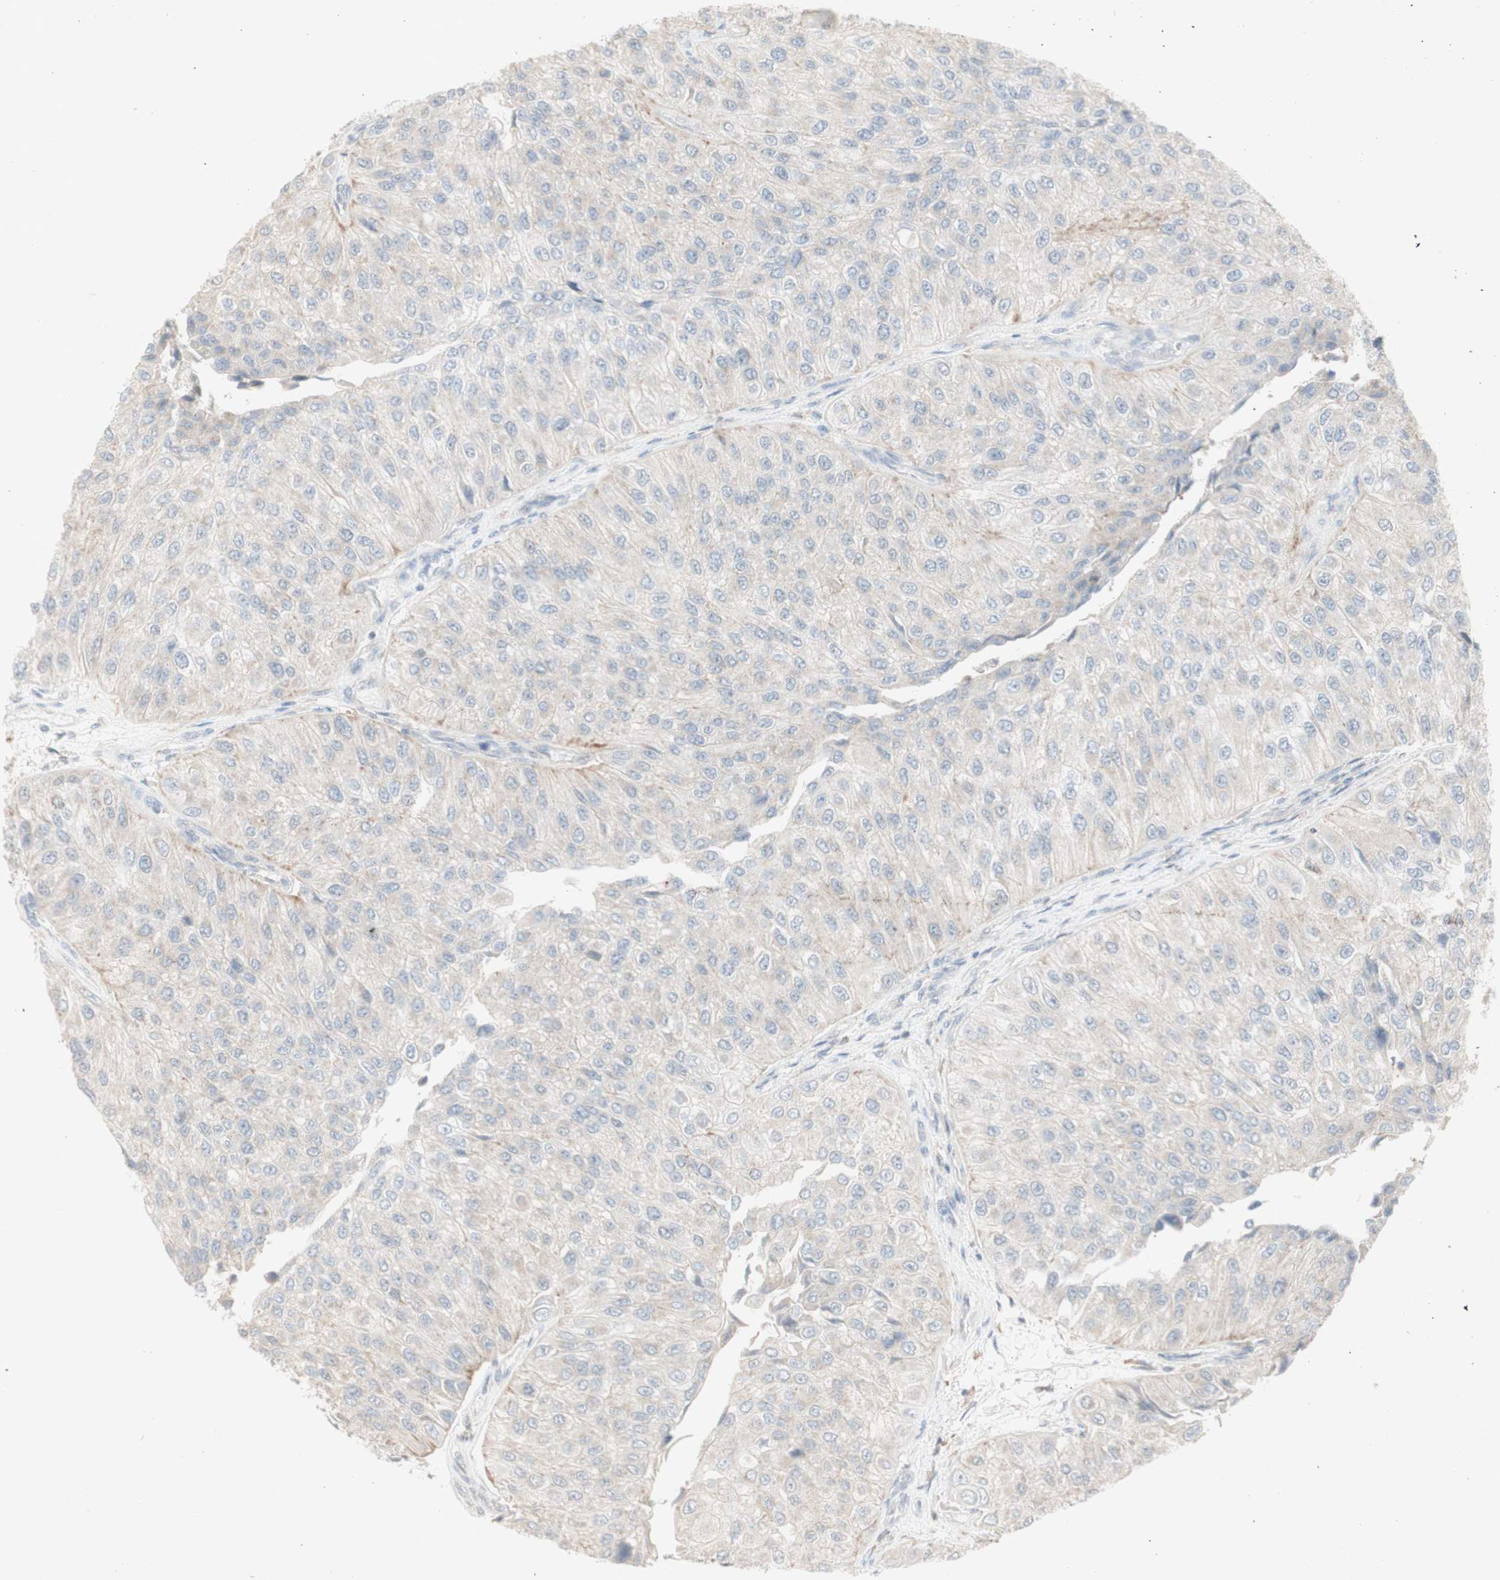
{"staining": {"intensity": "negative", "quantity": "none", "location": "none"}, "tissue": "urothelial cancer", "cell_type": "Tumor cells", "image_type": "cancer", "snomed": [{"axis": "morphology", "description": "Urothelial carcinoma, High grade"}, {"axis": "topography", "description": "Kidney"}, {"axis": "topography", "description": "Urinary bladder"}], "caption": "High power microscopy micrograph of an immunohistochemistry (IHC) histopathology image of high-grade urothelial carcinoma, revealing no significant staining in tumor cells.", "gene": "ATP6V1B1", "patient": {"sex": "male", "age": 77}}